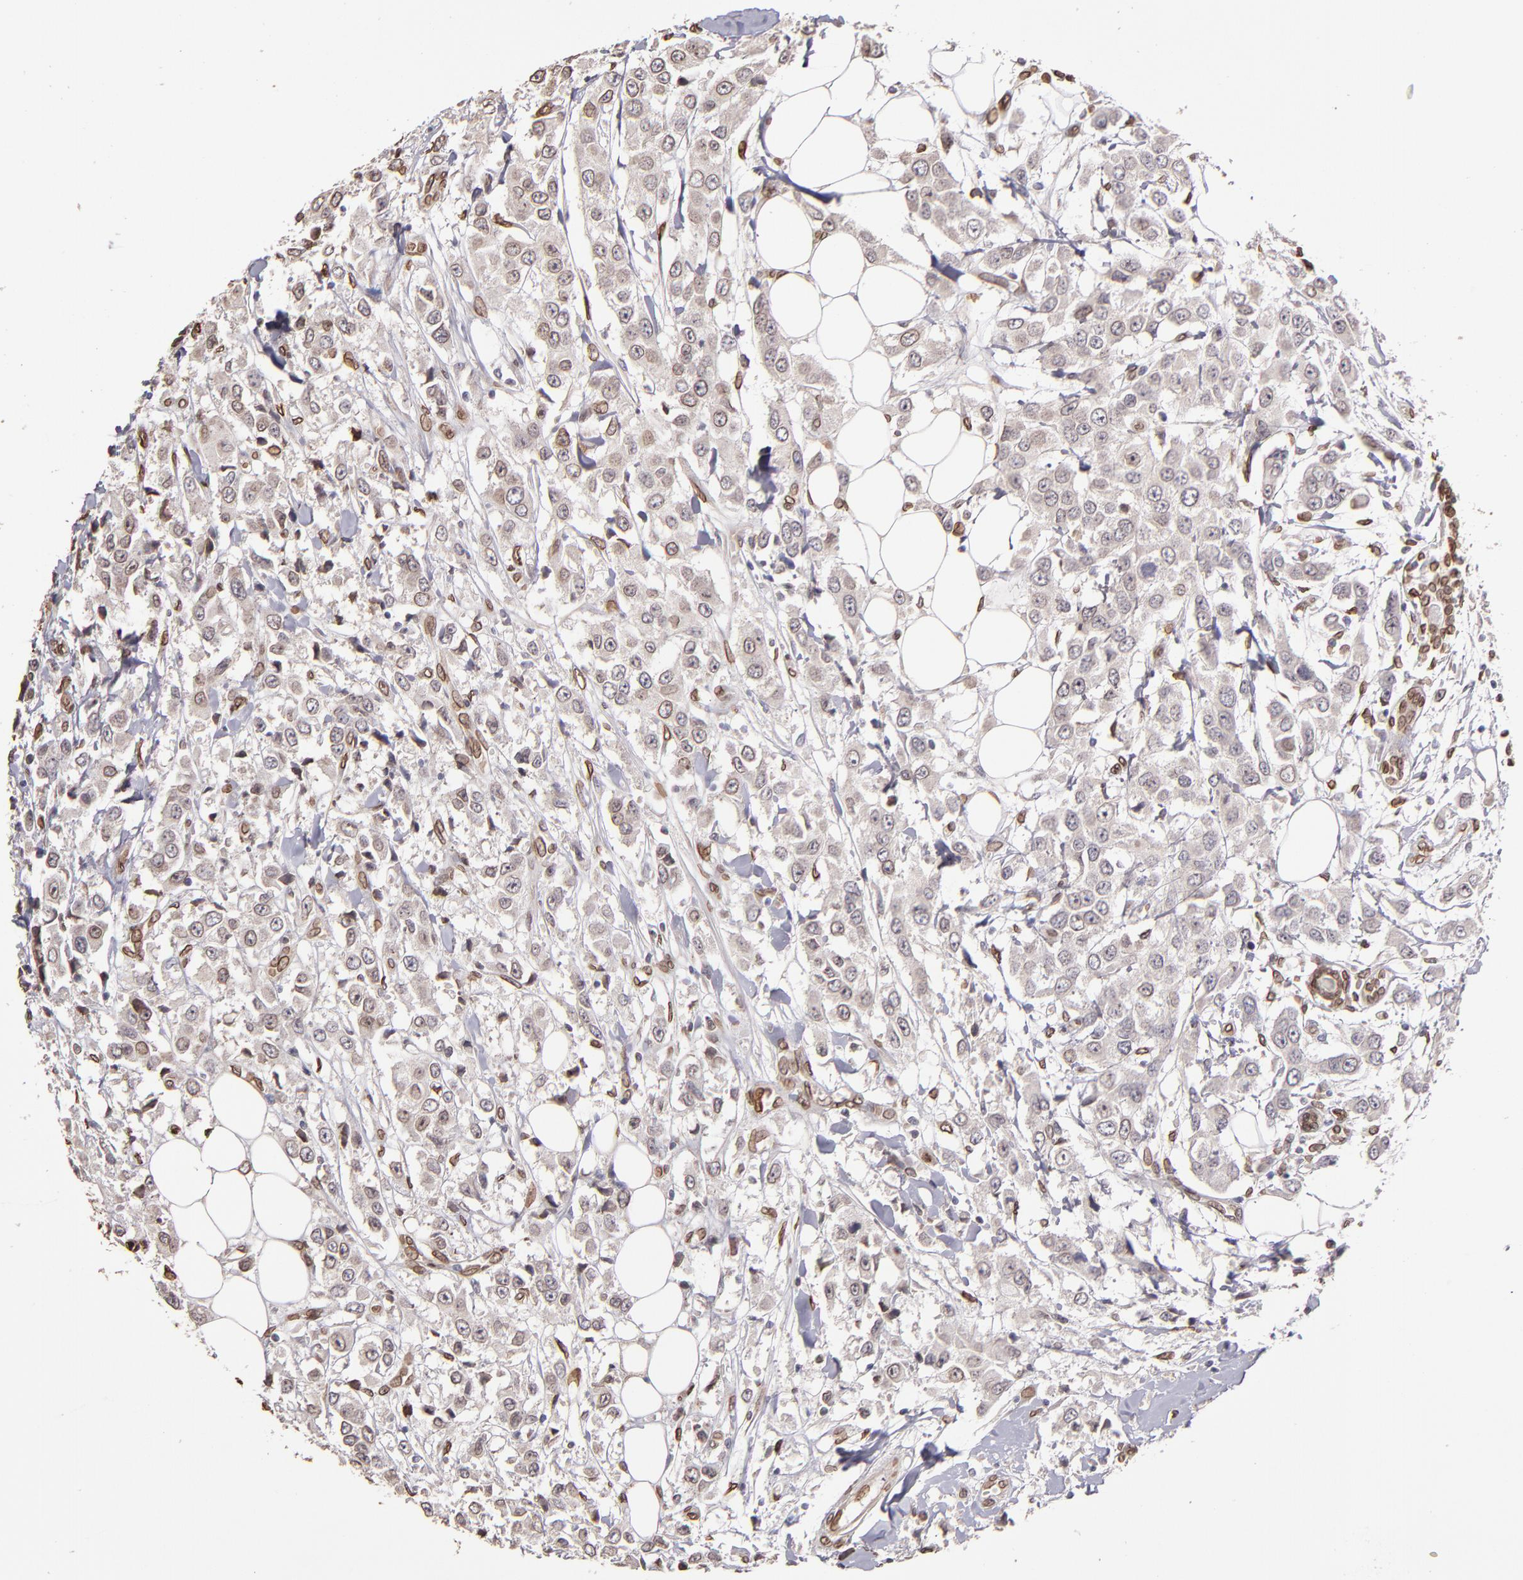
{"staining": {"intensity": "weak", "quantity": ">75%", "location": "cytoplasmic/membranous,nuclear"}, "tissue": "breast cancer", "cell_type": "Tumor cells", "image_type": "cancer", "snomed": [{"axis": "morphology", "description": "Duct carcinoma"}, {"axis": "topography", "description": "Breast"}], "caption": "The histopathology image shows staining of infiltrating ductal carcinoma (breast), revealing weak cytoplasmic/membranous and nuclear protein expression (brown color) within tumor cells. Nuclei are stained in blue.", "gene": "PUM3", "patient": {"sex": "female", "age": 58}}